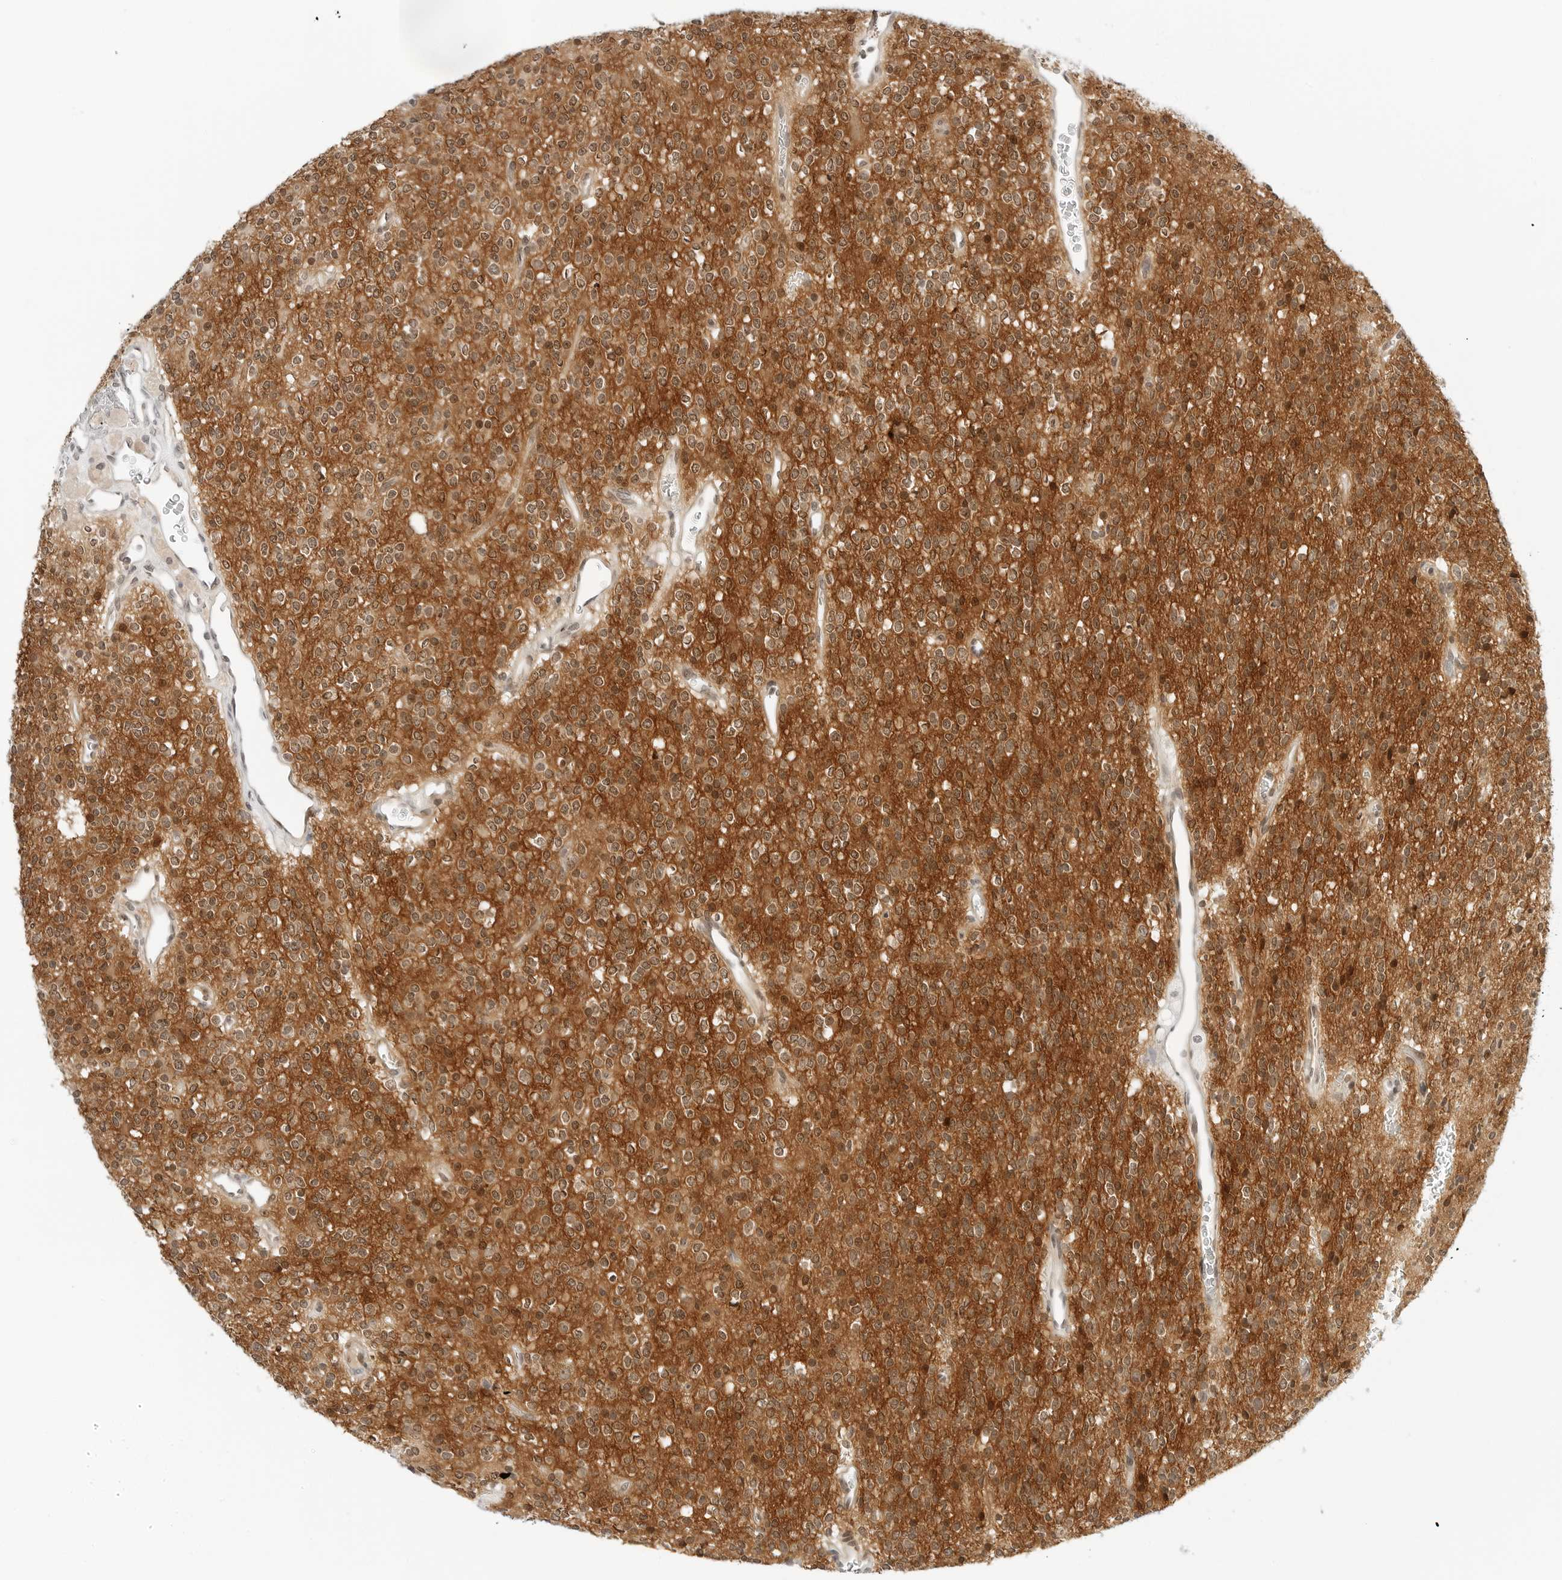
{"staining": {"intensity": "moderate", "quantity": ">75%", "location": "nuclear"}, "tissue": "glioma", "cell_type": "Tumor cells", "image_type": "cancer", "snomed": [{"axis": "morphology", "description": "Glioma, malignant, High grade"}, {"axis": "topography", "description": "Brain"}], "caption": "Human malignant glioma (high-grade) stained with a protein marker reveals moderate staining in tumor cells.", "gene": "NEO1", "patient": {"sex": "male", "age": 34}}